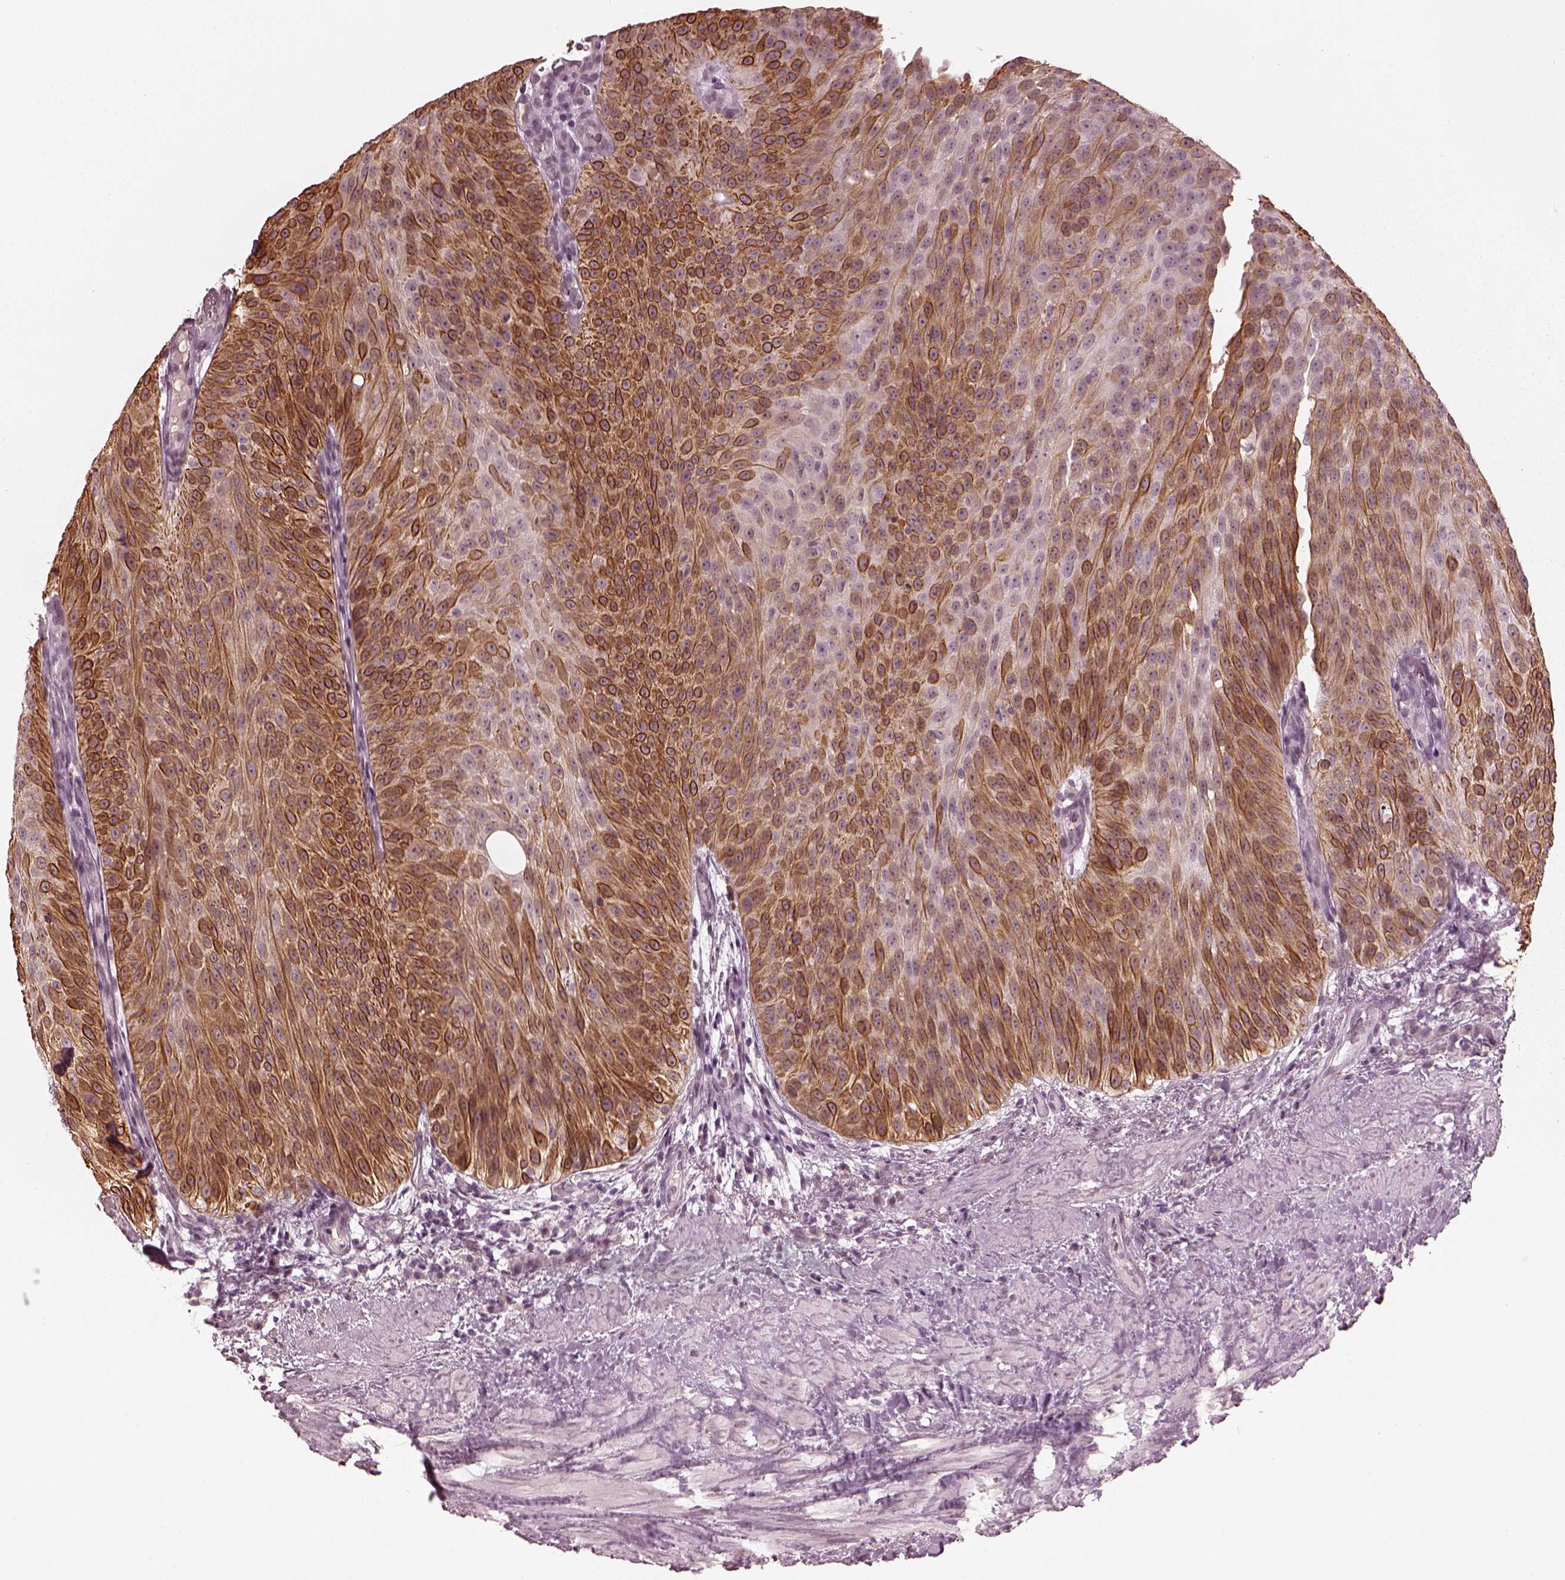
{"staining": {"intensity": "strong", "quantity": ">75%", "location": "cytoplasmic/membranous"}, "tissue": "urothelial cancer", "cell_type": "Tumor cells", "image_type": "cancer", "snomed": [{"axis": "morphology", "description": "Urothelial carcinoma, Low grade"}, {"axis": "topography", "description": "Urinary bladder"}], "caption": "Tumor cells demonstrate high levels of strong cytoplasmic/membranous positivity in approximately >75% of cells in human low-grade urothelial carcinoma.", "gene": "KRT79", "patient": {"sex": "male", "age": 78}}